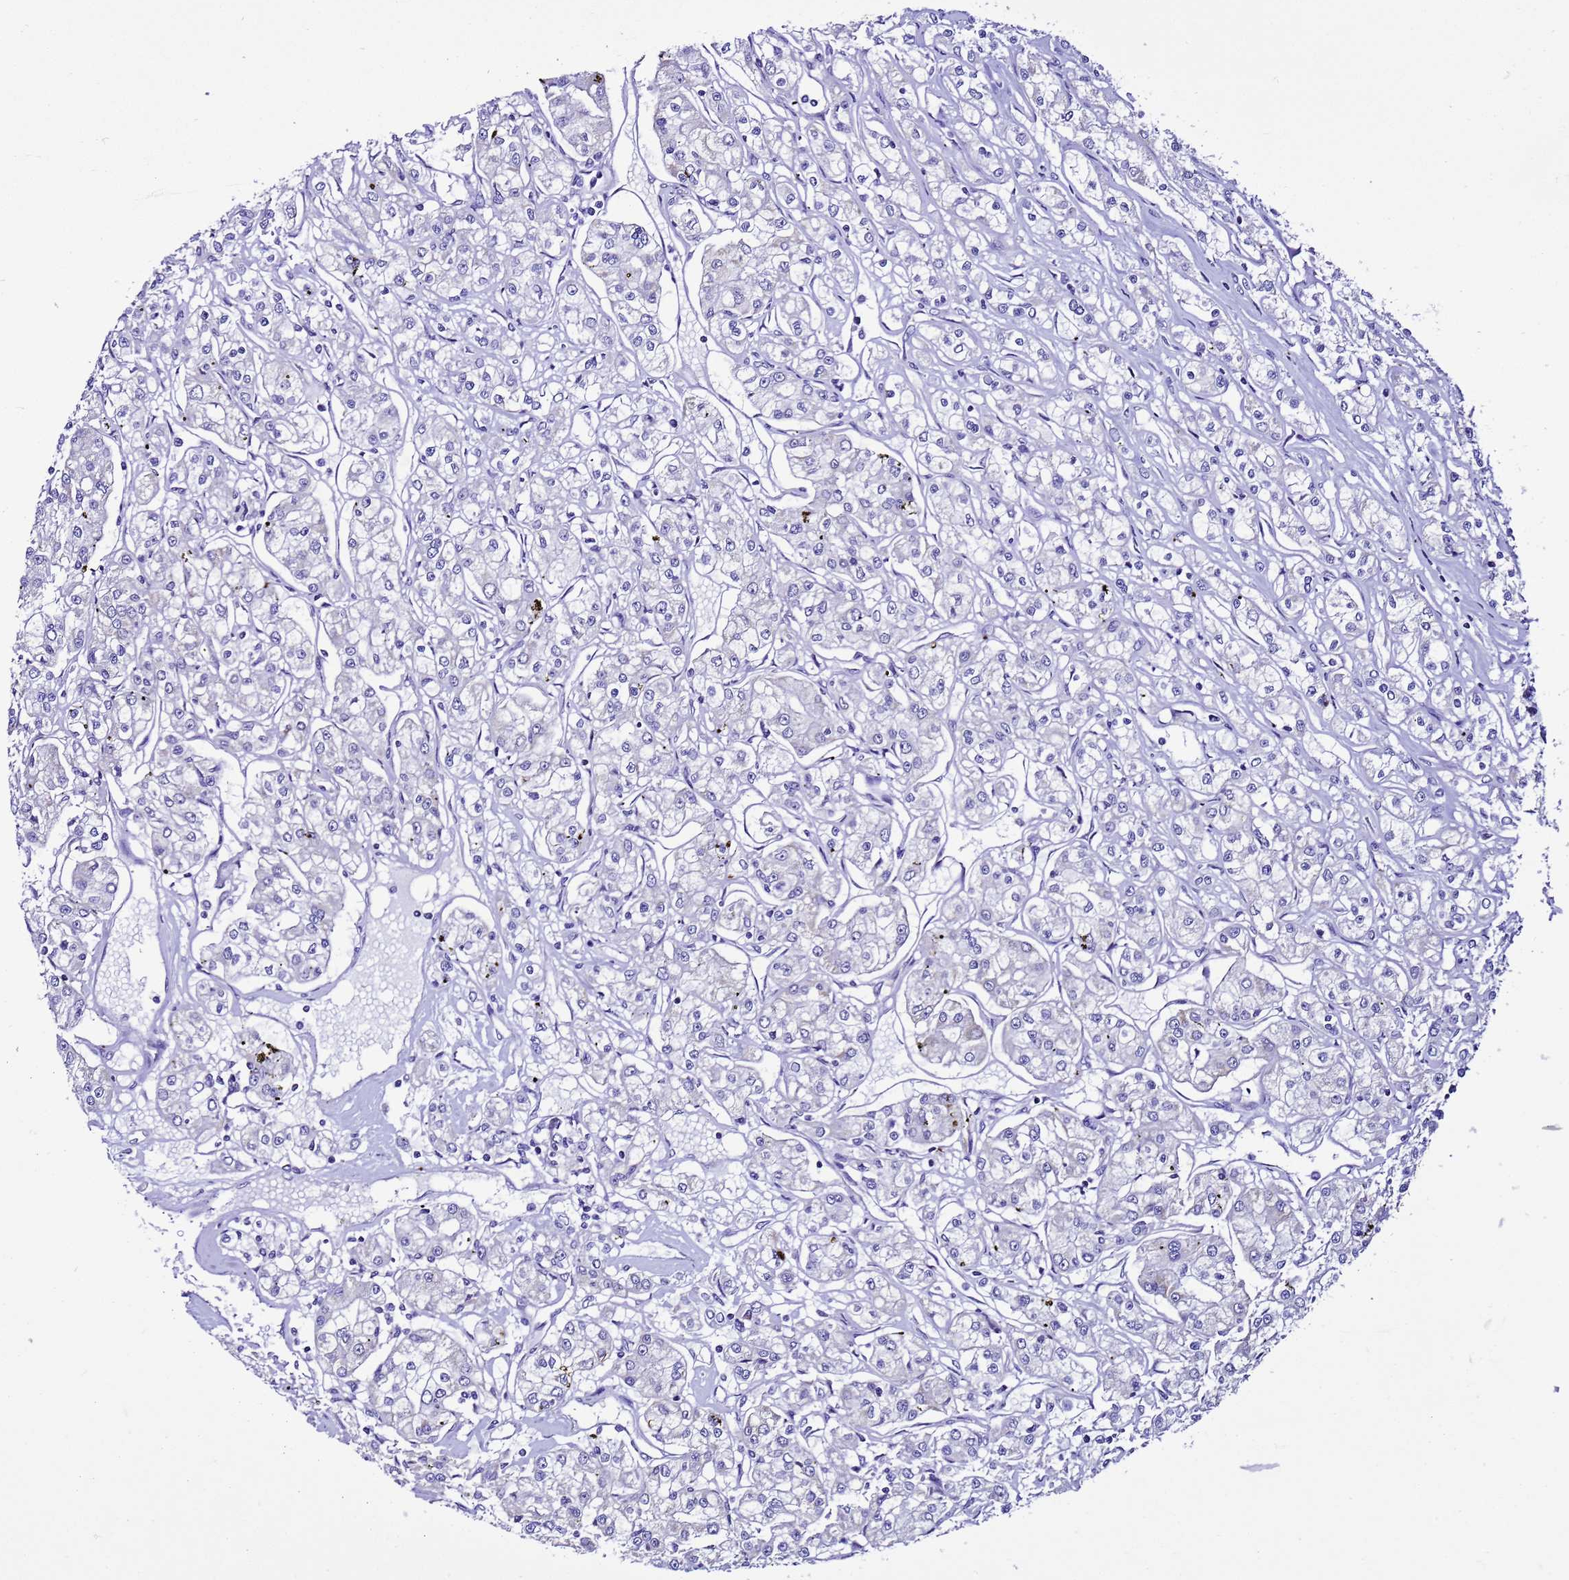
{"staining": {"intensity": "negative", "quantity": "none", "location": "none"}, "tissue": "renal cancer", "cell_type": "Tumor cells", "image_type": "cancer", "snomed": [{"axis": "morphology", "description": "Adenocarcinoma, NOS"}, {"axis": "topography", "description": "Kidney"}], "caption": "Tumor cells show no significant staining in renal cancer (adenocarcinoma).", "gene": "DPH6", "patient": {"sex": "female", "age": 59}}